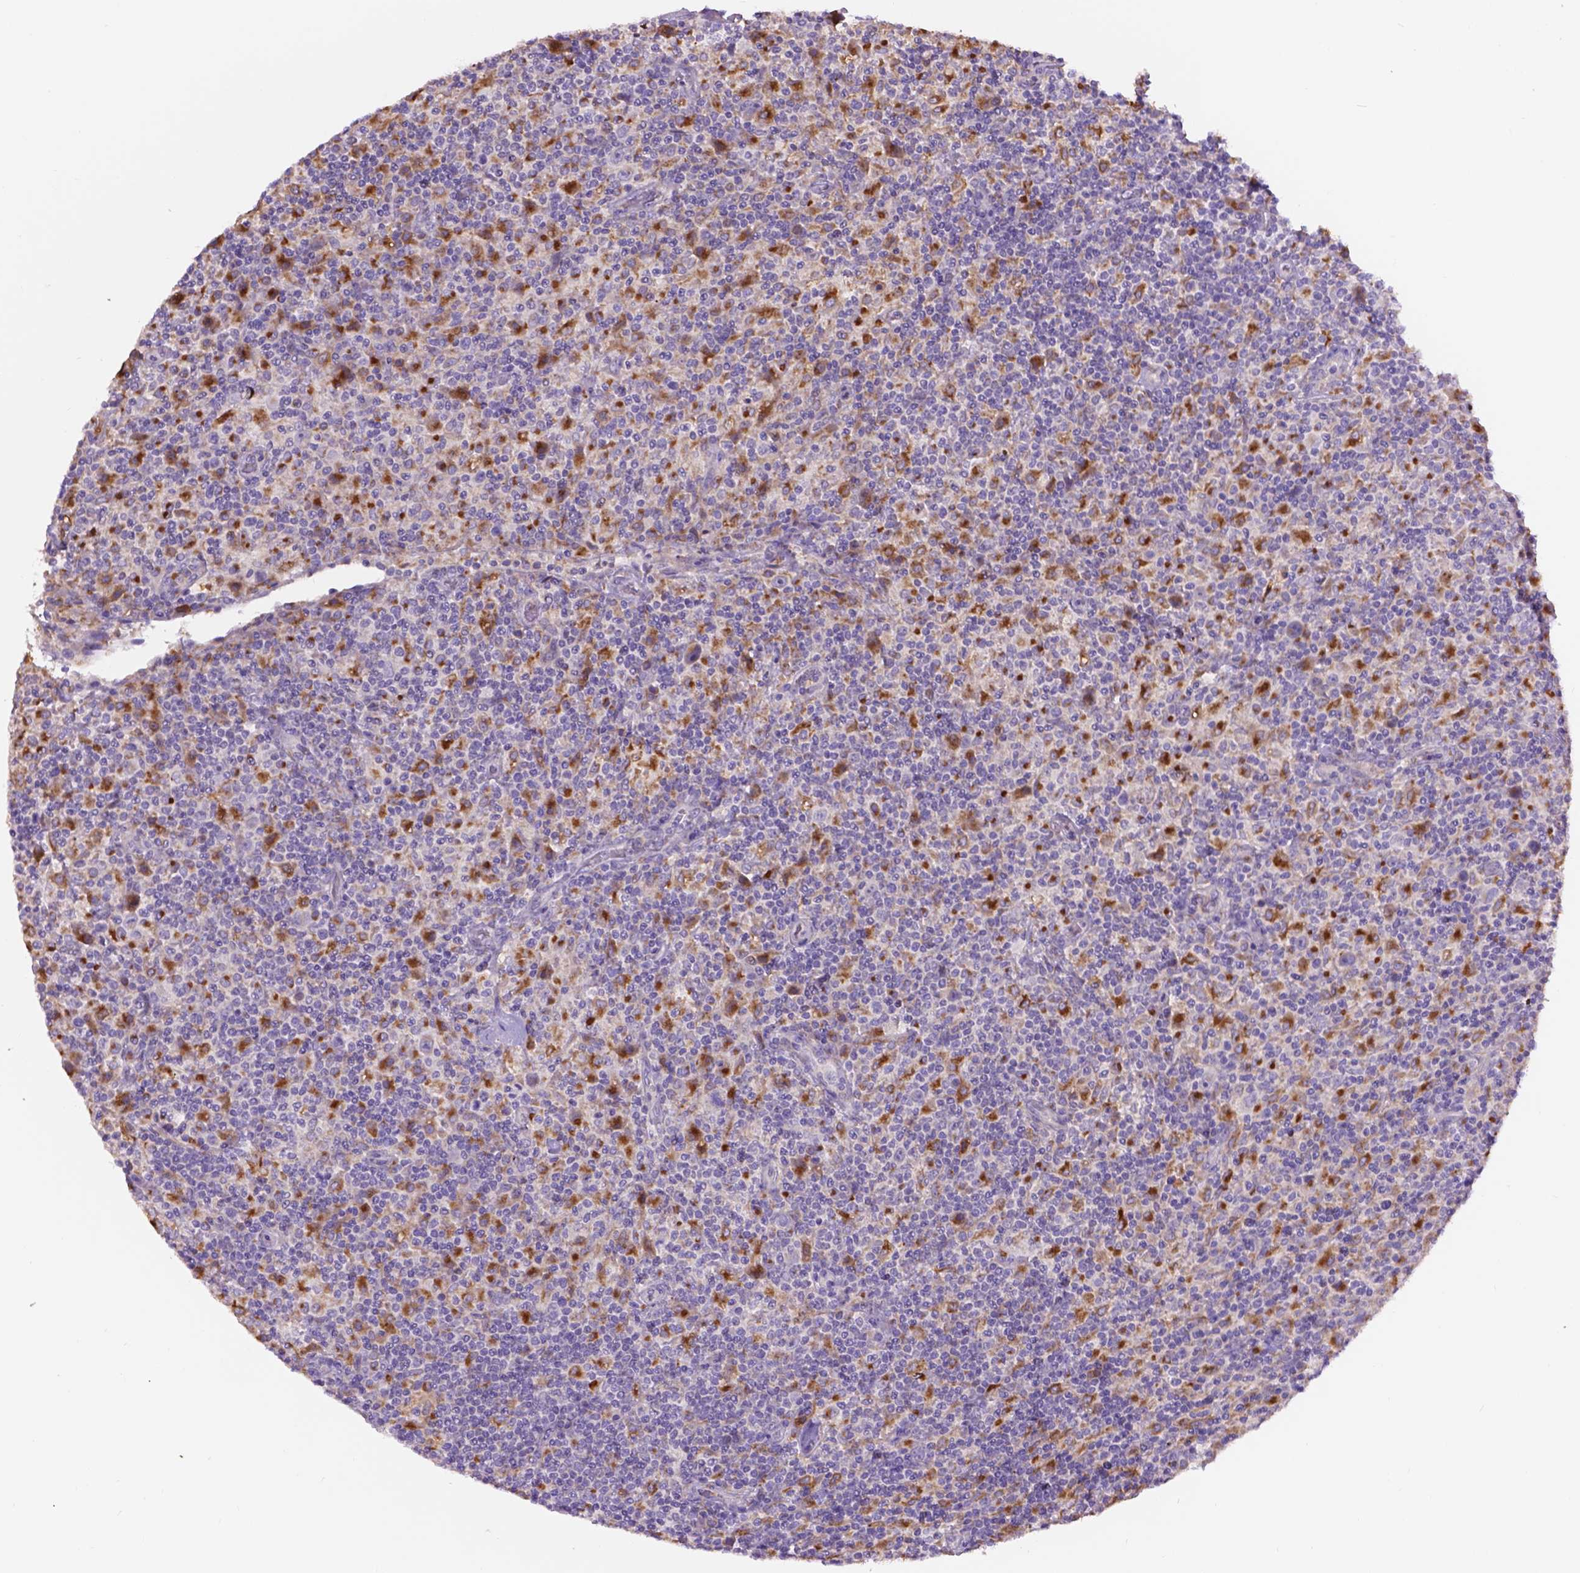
{"staining": {"intensity": "negative", "quantity": "none", "location": "none"}, "tissue": "lymphoma", "cell_type": "Tumor cells", "image_type": "cancer", "snomed": [{"axis": "morphology", "description": "Hodgkin's disease, NOS"}, {"axis": "topography", "description": "Lymph node"}], "caption": "High magnification brightfield microscopy of Hodgkin's disease stained with DAB (3,3'-diaminobenzidine) (brown) and counterstained with hematoxylin (blue): tumor cells show no significant staining. Brightfield microscopy of IHC stained with DAB (3,3'-diaminobenzidine) (brown) and hematoxylin (blue), captured at high magnification.", "gene": "CDH7", "patient": {"sex": "male", "age": 70}}